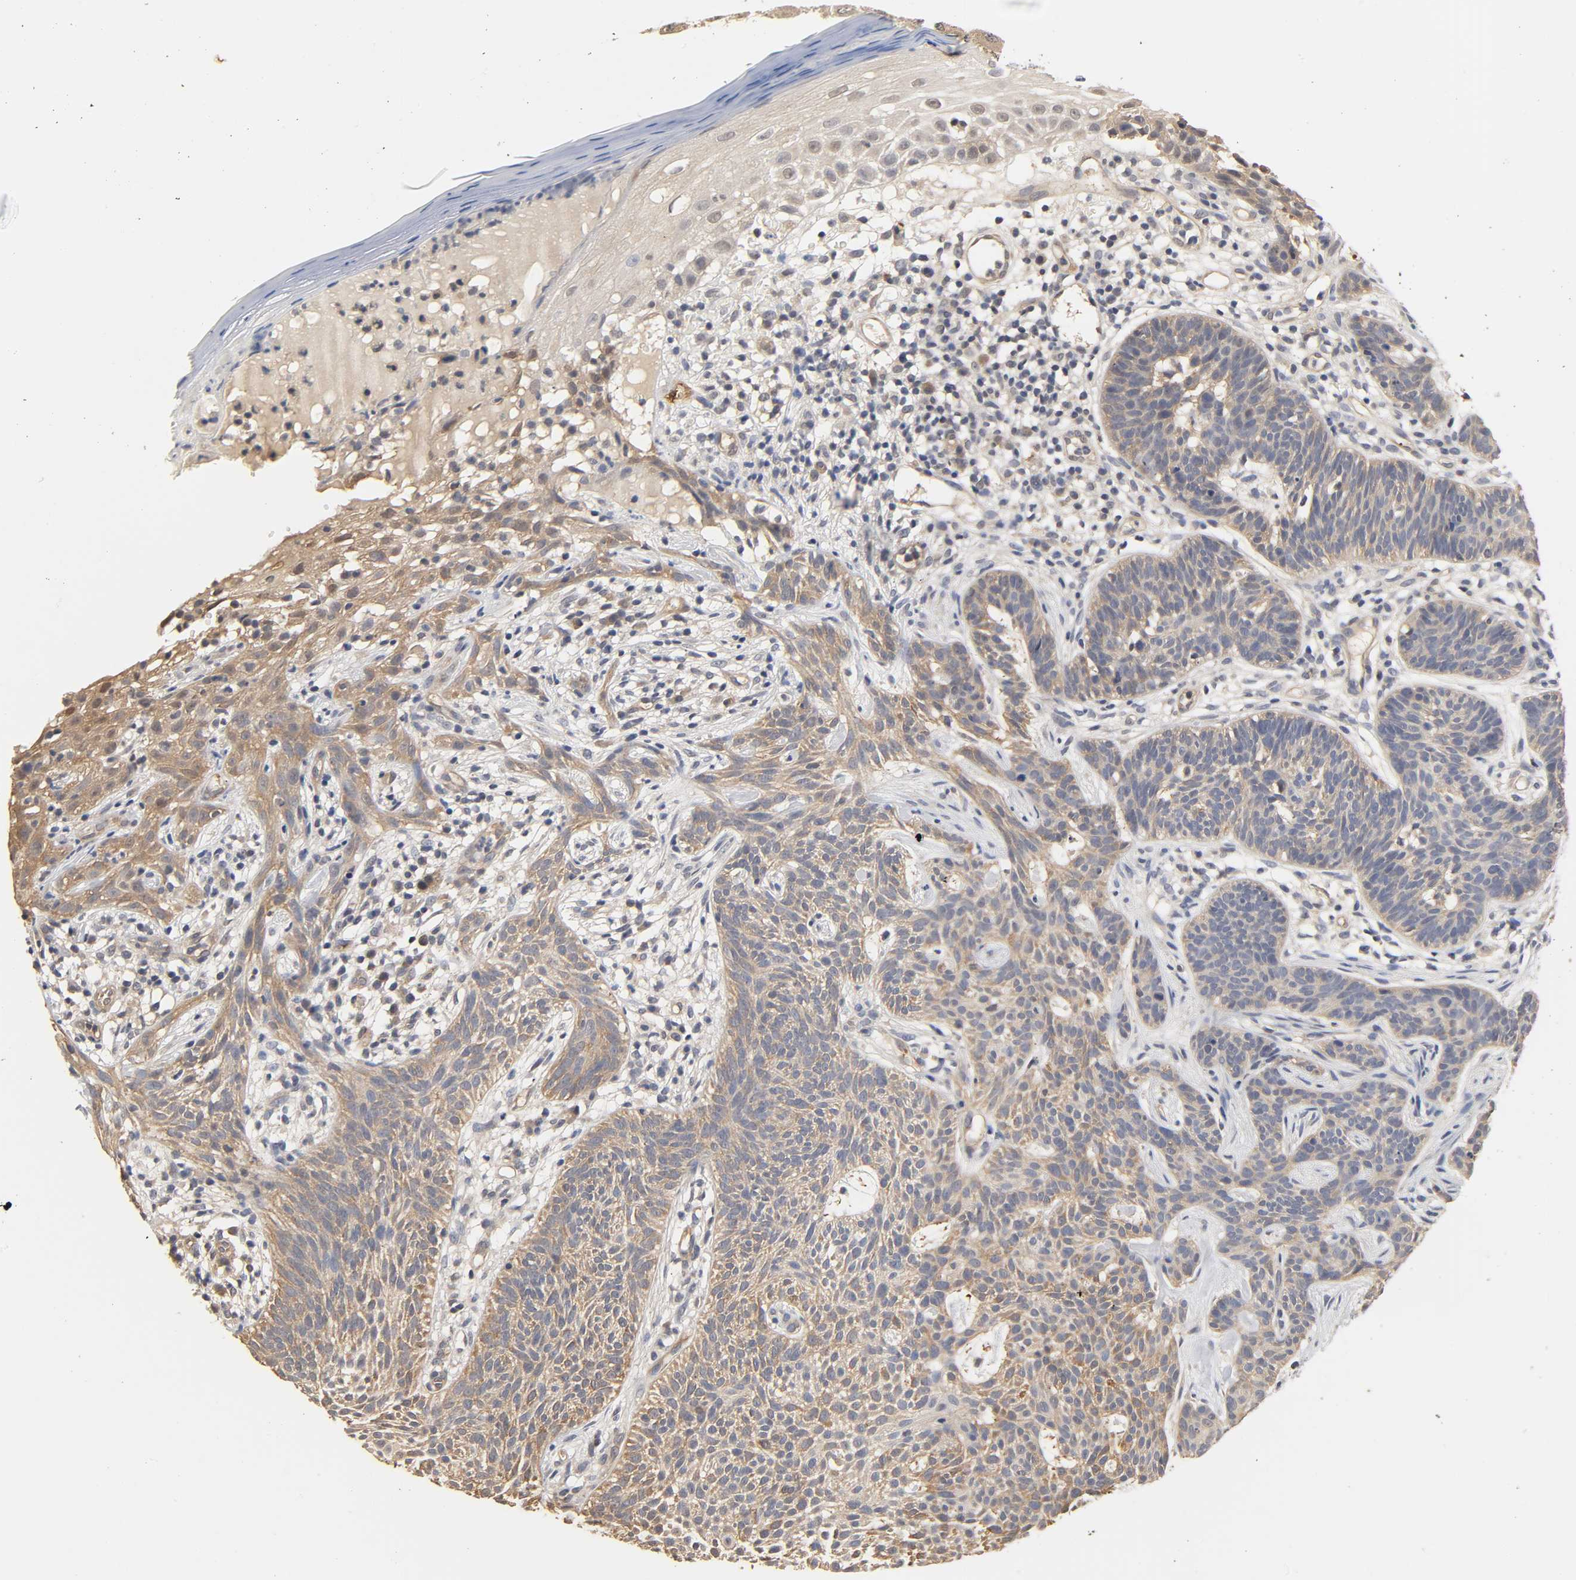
{"staining": {"intensity": "weak", "quantity": ">75%", "location": "cytoplasmic/membranous"}, "tissue": "skin cancer", "cell_type": "Tumor cells", "image_type": "cancer", "snomed": [{"axis": "morphology", "description": "Normal tissue, NOS"}, {"axis": "morphology", "description": "Basal cell carcinoma"}, {"axis": "topography", "description": "Skin"}], "caption": "Basal cell carcinoma (skin) stained with immunohistochemistry (IHC) exhibits weak cytoplasmic/membranous expression in about >75% of tumor cells. (DAB = brown stain, brightfield microscopy at high magnification).", "gene": "PDE5A", "patient": {"sex": "female", "age": 69}}